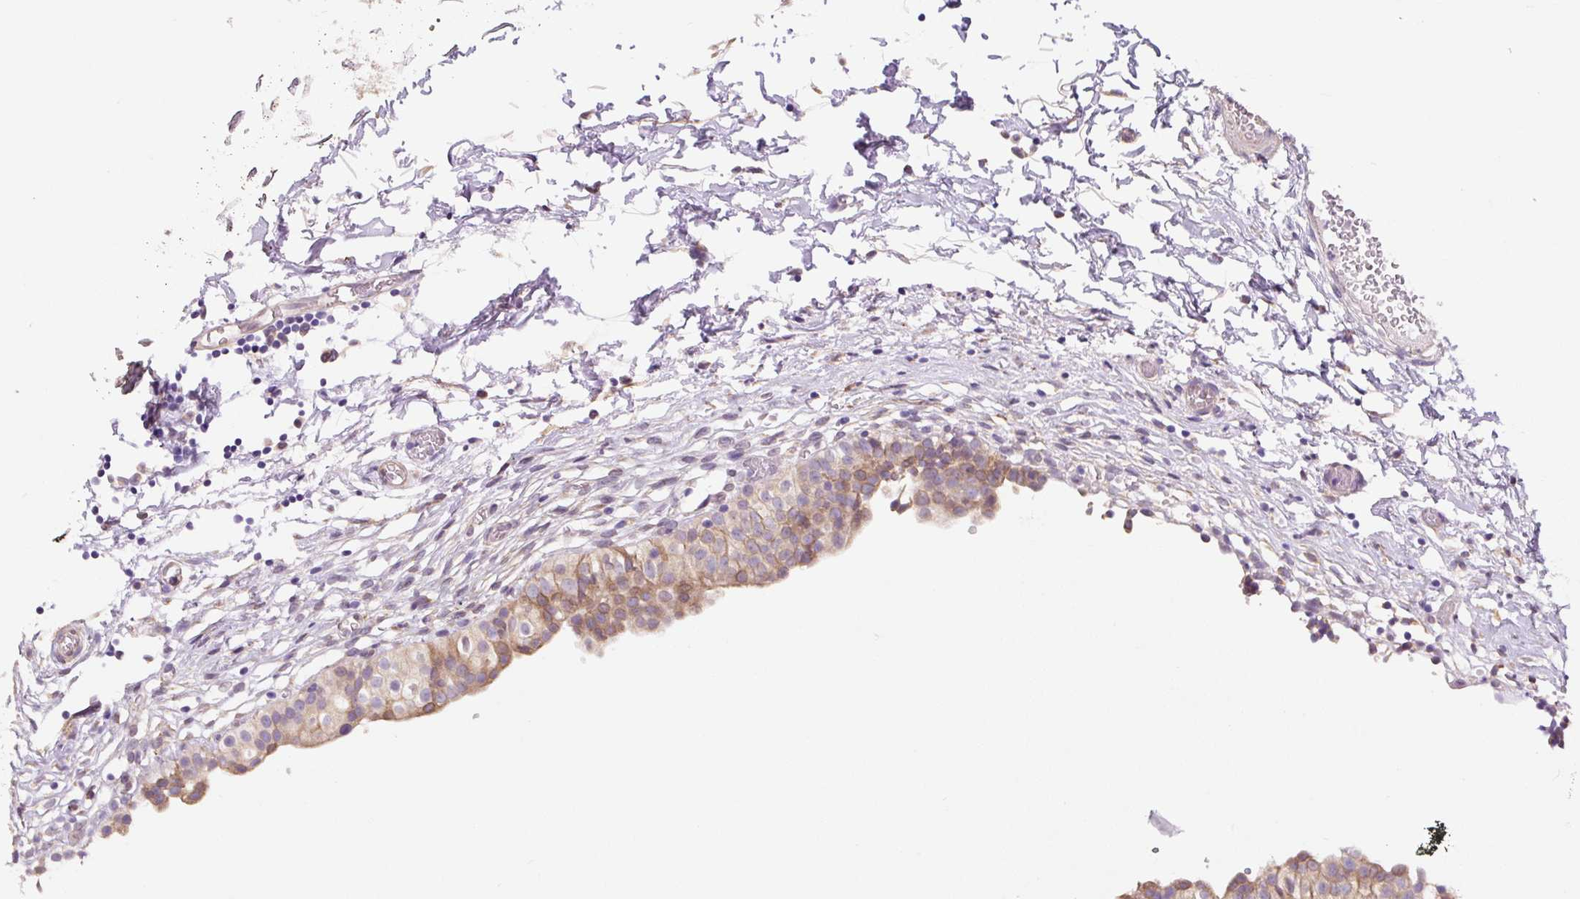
{"staining": {"intensity": "weak", "quantity": ">75%", "location": "cytoplasmic/membranous"}, "tissue": "urinary bladder", "cell_type": "Urothelial cells", "image_type": "normal", "snomed": [{"axis": "morphology", "description": "Normal tissue, NOS"}, {"axis": "topography", "description": "Urinary bladder"}, {"axis": "topography", "description": "Peripheral nerve tissue"}], "caption": "This is a photomicrograph of immunohistochemistry (IHC) staining of benign urinary bladder, which shows weak staining in the cytoplasmic/membranous of urothelial cells.", "gene": "ASRGL1", "patient": {"sex": "male", "age": 55}}